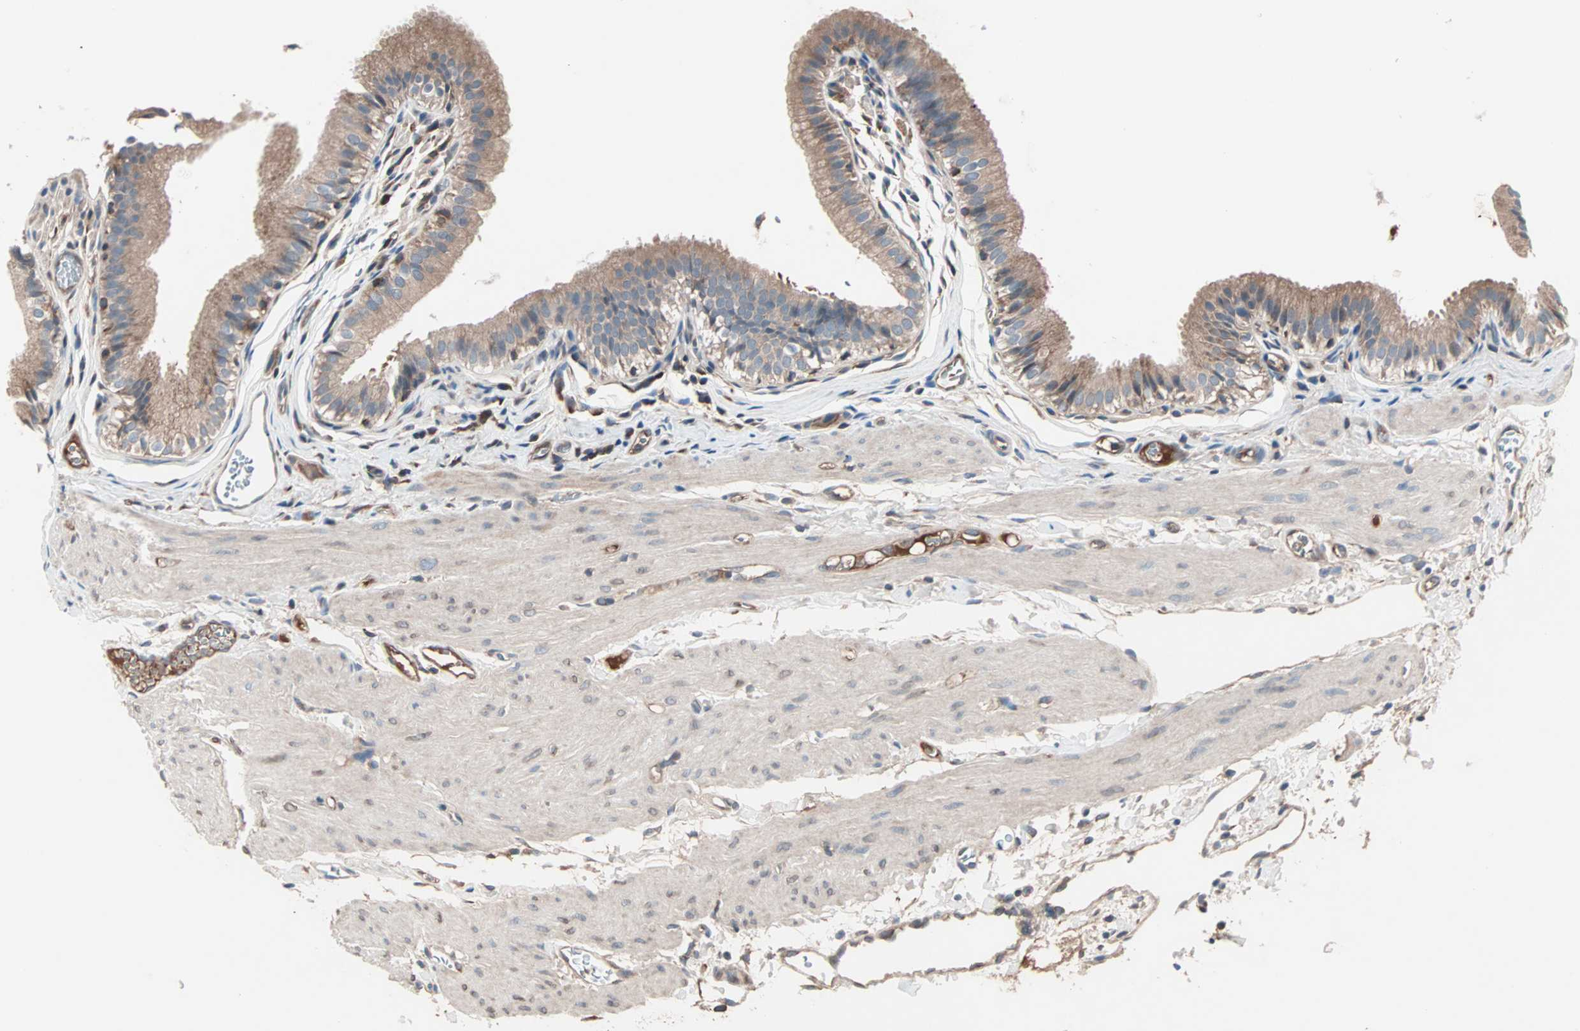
{"staining": {"intensity": "moderate", "quantity": ">75%", "location": "cytoplasmic/membranous"}, "tissue": "gallbladder", "cell_type": "Glandular cells", "image_type": "normal", "snomed": [{"axis": "morphology", "description": "Normal tissue, NOS"}, {"axis": "topography", "description": "Gallbladder"}], "caption": "A medium amount of moderate cytoplasmic/membranous expression is appreciated in approximately >75% of glandular cells in normal gallbladder. Using DAB (brown) and hematoxylin (blue) stains, captured at high magnification using brightfield microscopy.", "gene": "CAD", "patient": {"sex": "female", "age": 26}}